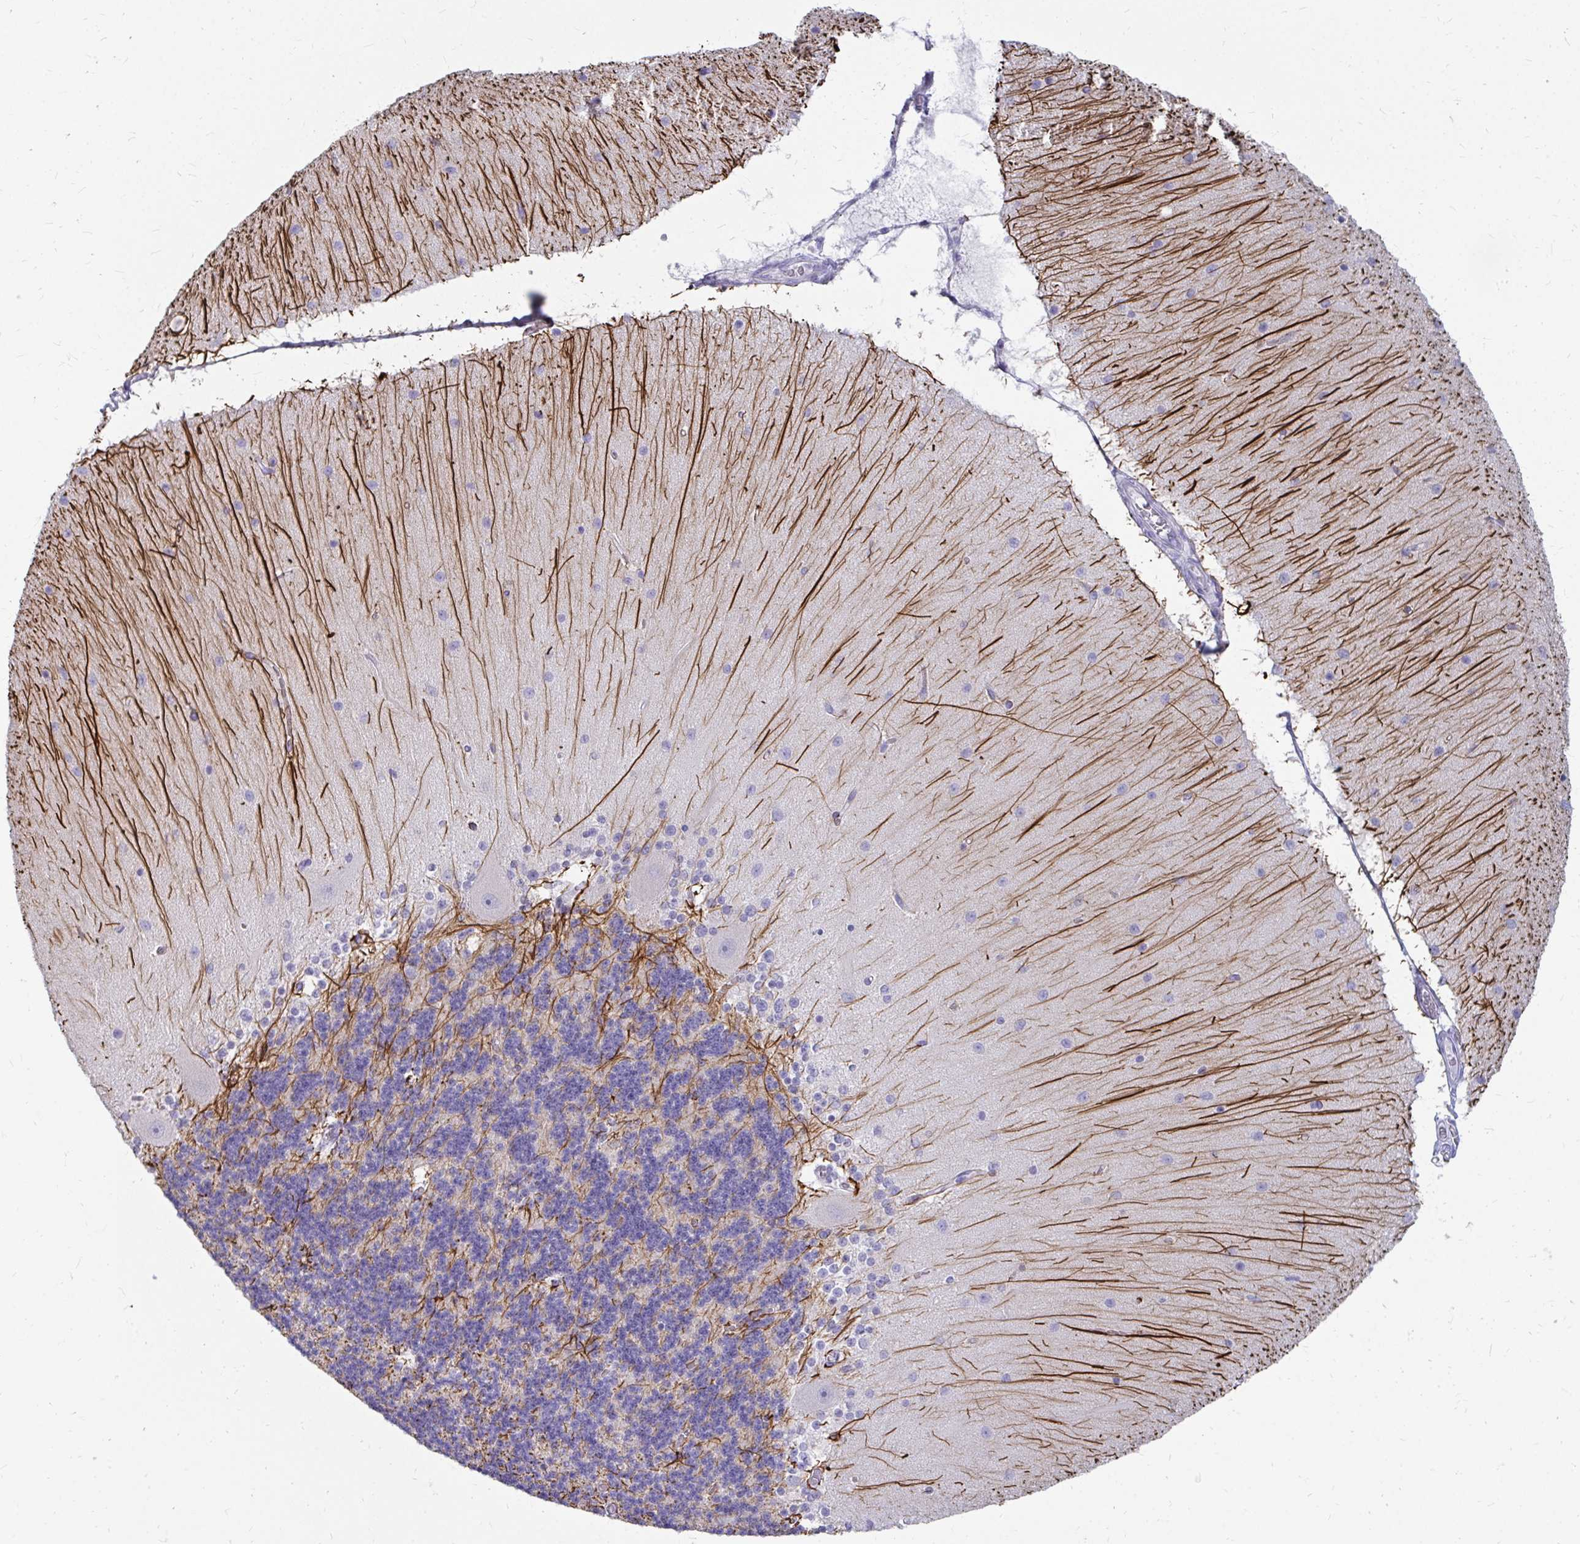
{"staining": {"intensity": "strong", "quantity": "<25%", "location": "cytoplasmic/membranous"}, "tissue": "cerebellum", "cell_type": "Cells in granular layer", "image_type": "normal", "snomed": [{"axis": "morphology", "description": "Normal tissue, NOS"}, {"axis": "topography", "description": "Cerebellum"}], "caption": "This histopathology image exhibits normal cerebellum stained with immunohistochemistry to label a protein in brown. The cytoplasmic/membranous of cells in granular layer show strong positivity for the protein. Nuclei are counter-stained blue.", "gene": "C19orf81", "patient": {"sex": "female", "age": 54}}